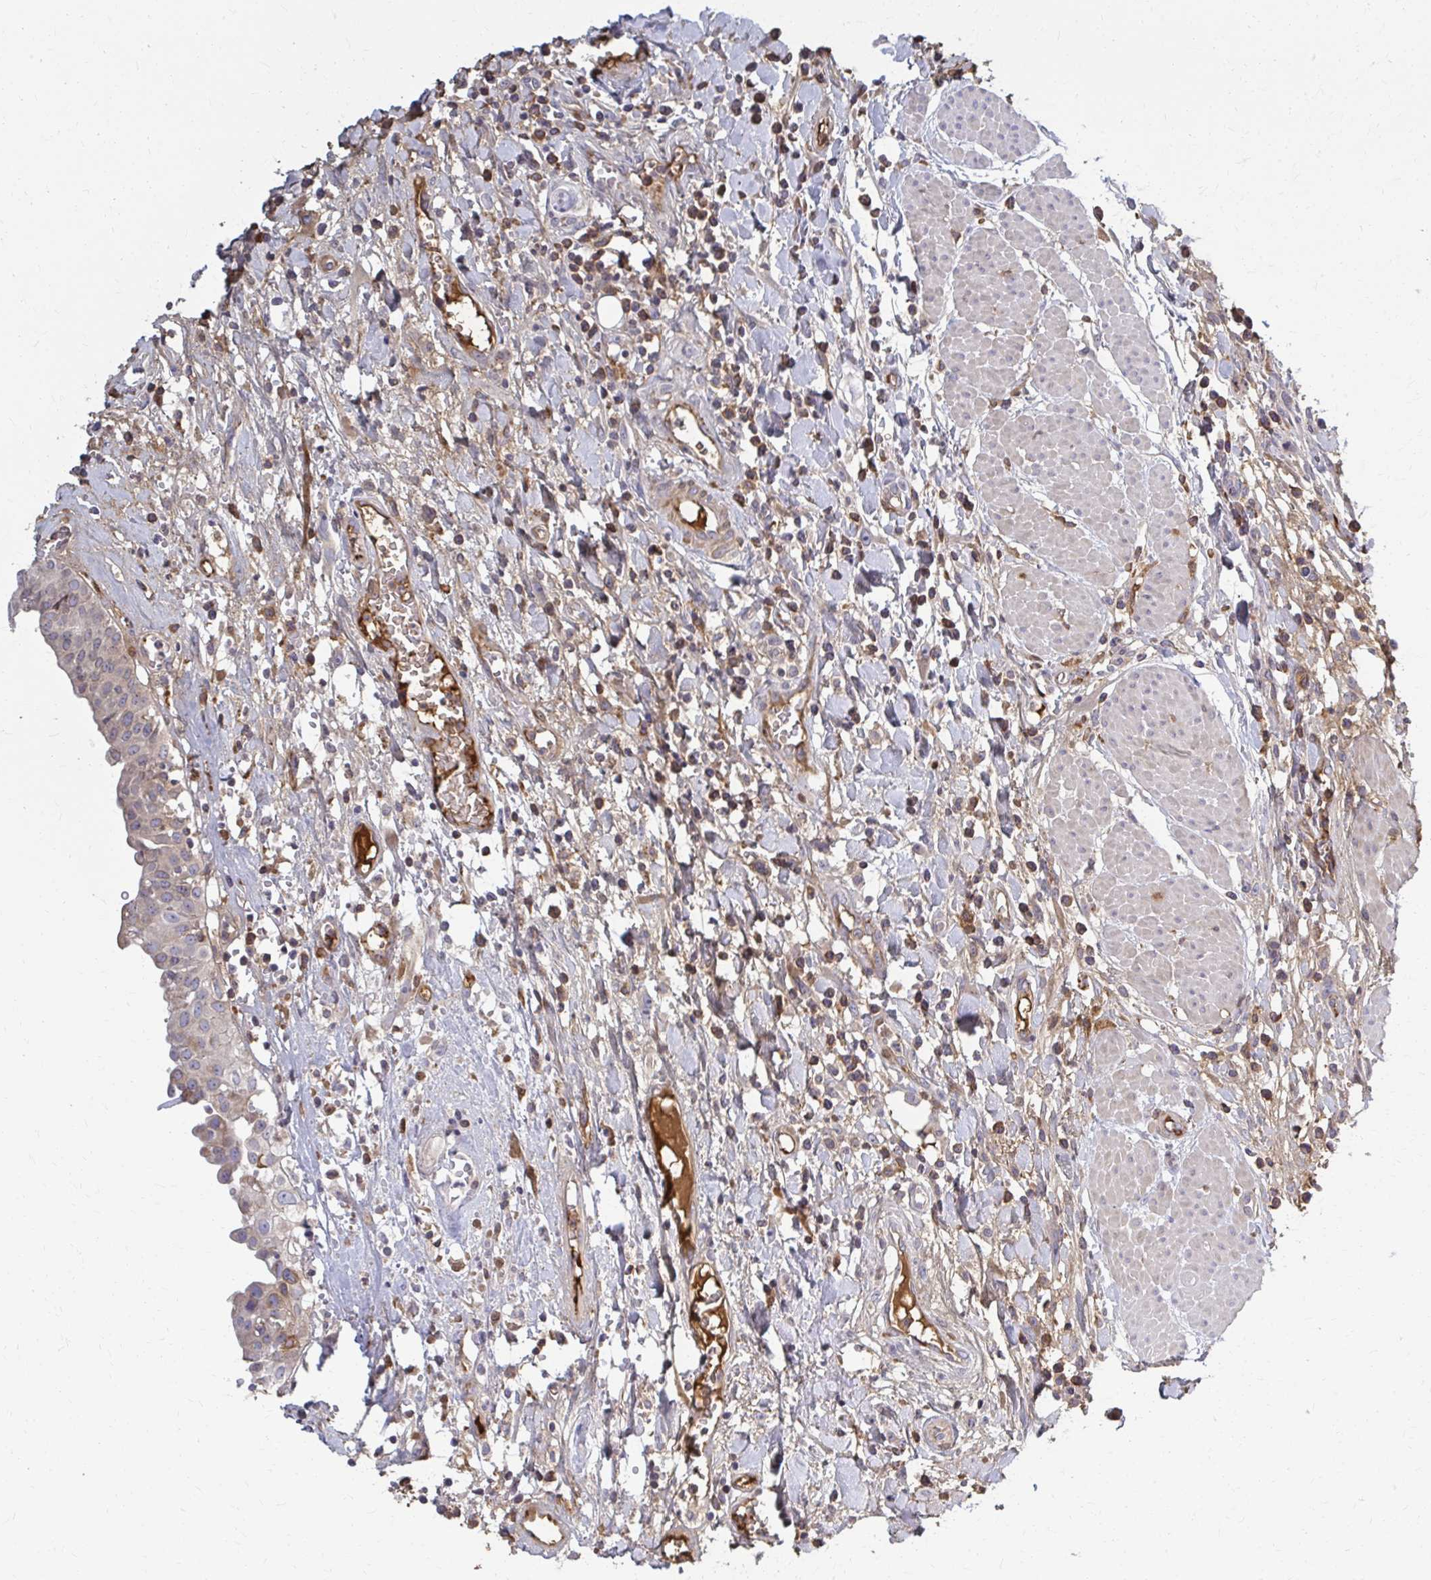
{"staining": {"intensity": "weak", "quantity": ">75%", "location": "cytoplasmic/membranous"}, "tissue": "urinary bladder", "cell_type": "Urothelial cells", "image_type": "normal", "snomed": [{"axis": "morphology", "description": "Normal tissue, NOS"}, {"axis": "topography", "description": "Urinary bladder"}], "caption": "IHC staining of normal urinary bladder, which shows low levels of weak cytoplasmic/membranous staining in approximately >75% of urothelial cells indicating weak cytoplasmic/membranous protein positivity. The staining was performed using DAB (brown) for protein detection and nuclei were counterstained in hematoxylin (blue).", "gene": "MCRIP2", "patient": {"sex": "male", "age": 64}}